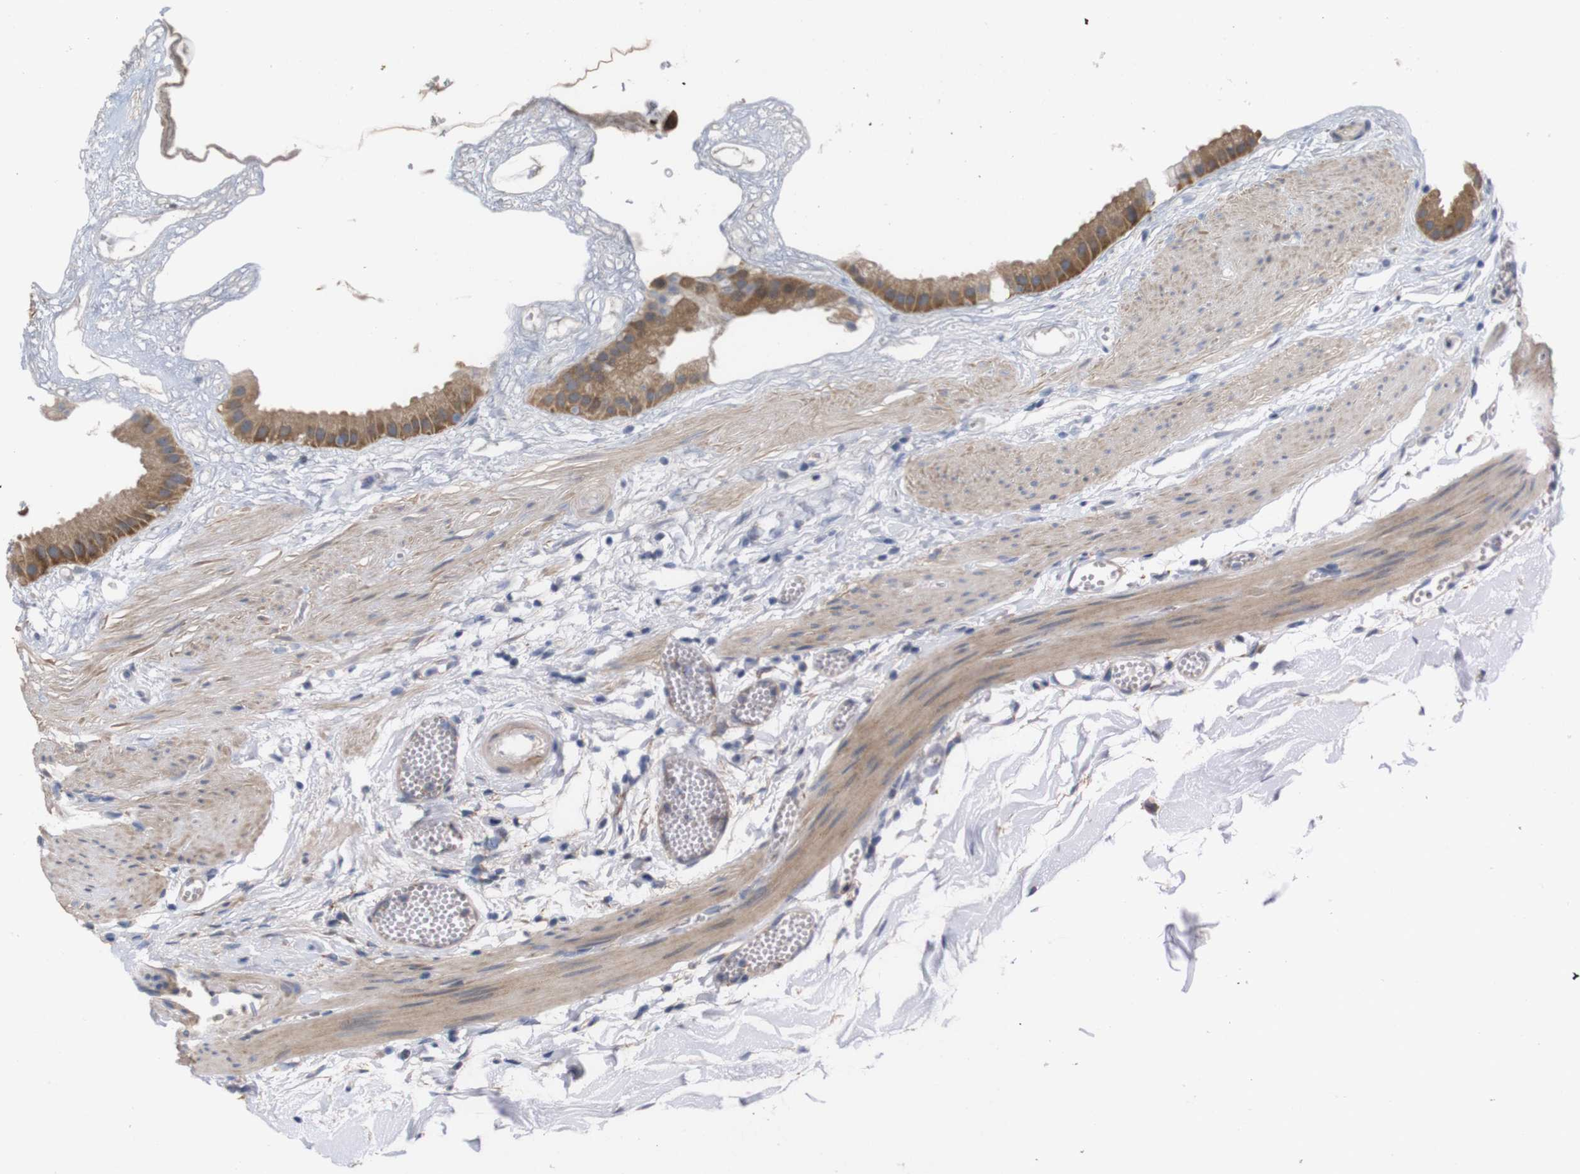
{"staining": {"intensity": "moderate", "quantity": ">75%", "location": "cytoplasmic/membranous"}, "tissue": "gallbladder", "cell_type": "Glandular cells", "image_type": "normal", "snomed": [{"axis": "morphology", "description": "Normal tissue, NOS"}, {"axis": "topography", "description": "Gallbladder"}], "caption": "This image exhibits immunohistochemistry staining of normal gallbladder, with medium moderate cytoplasmic/membranous staining in approximately >75% of glandular cells.", "gene": "PTPRR", "patient": {"sex": "female", "age": 64}}